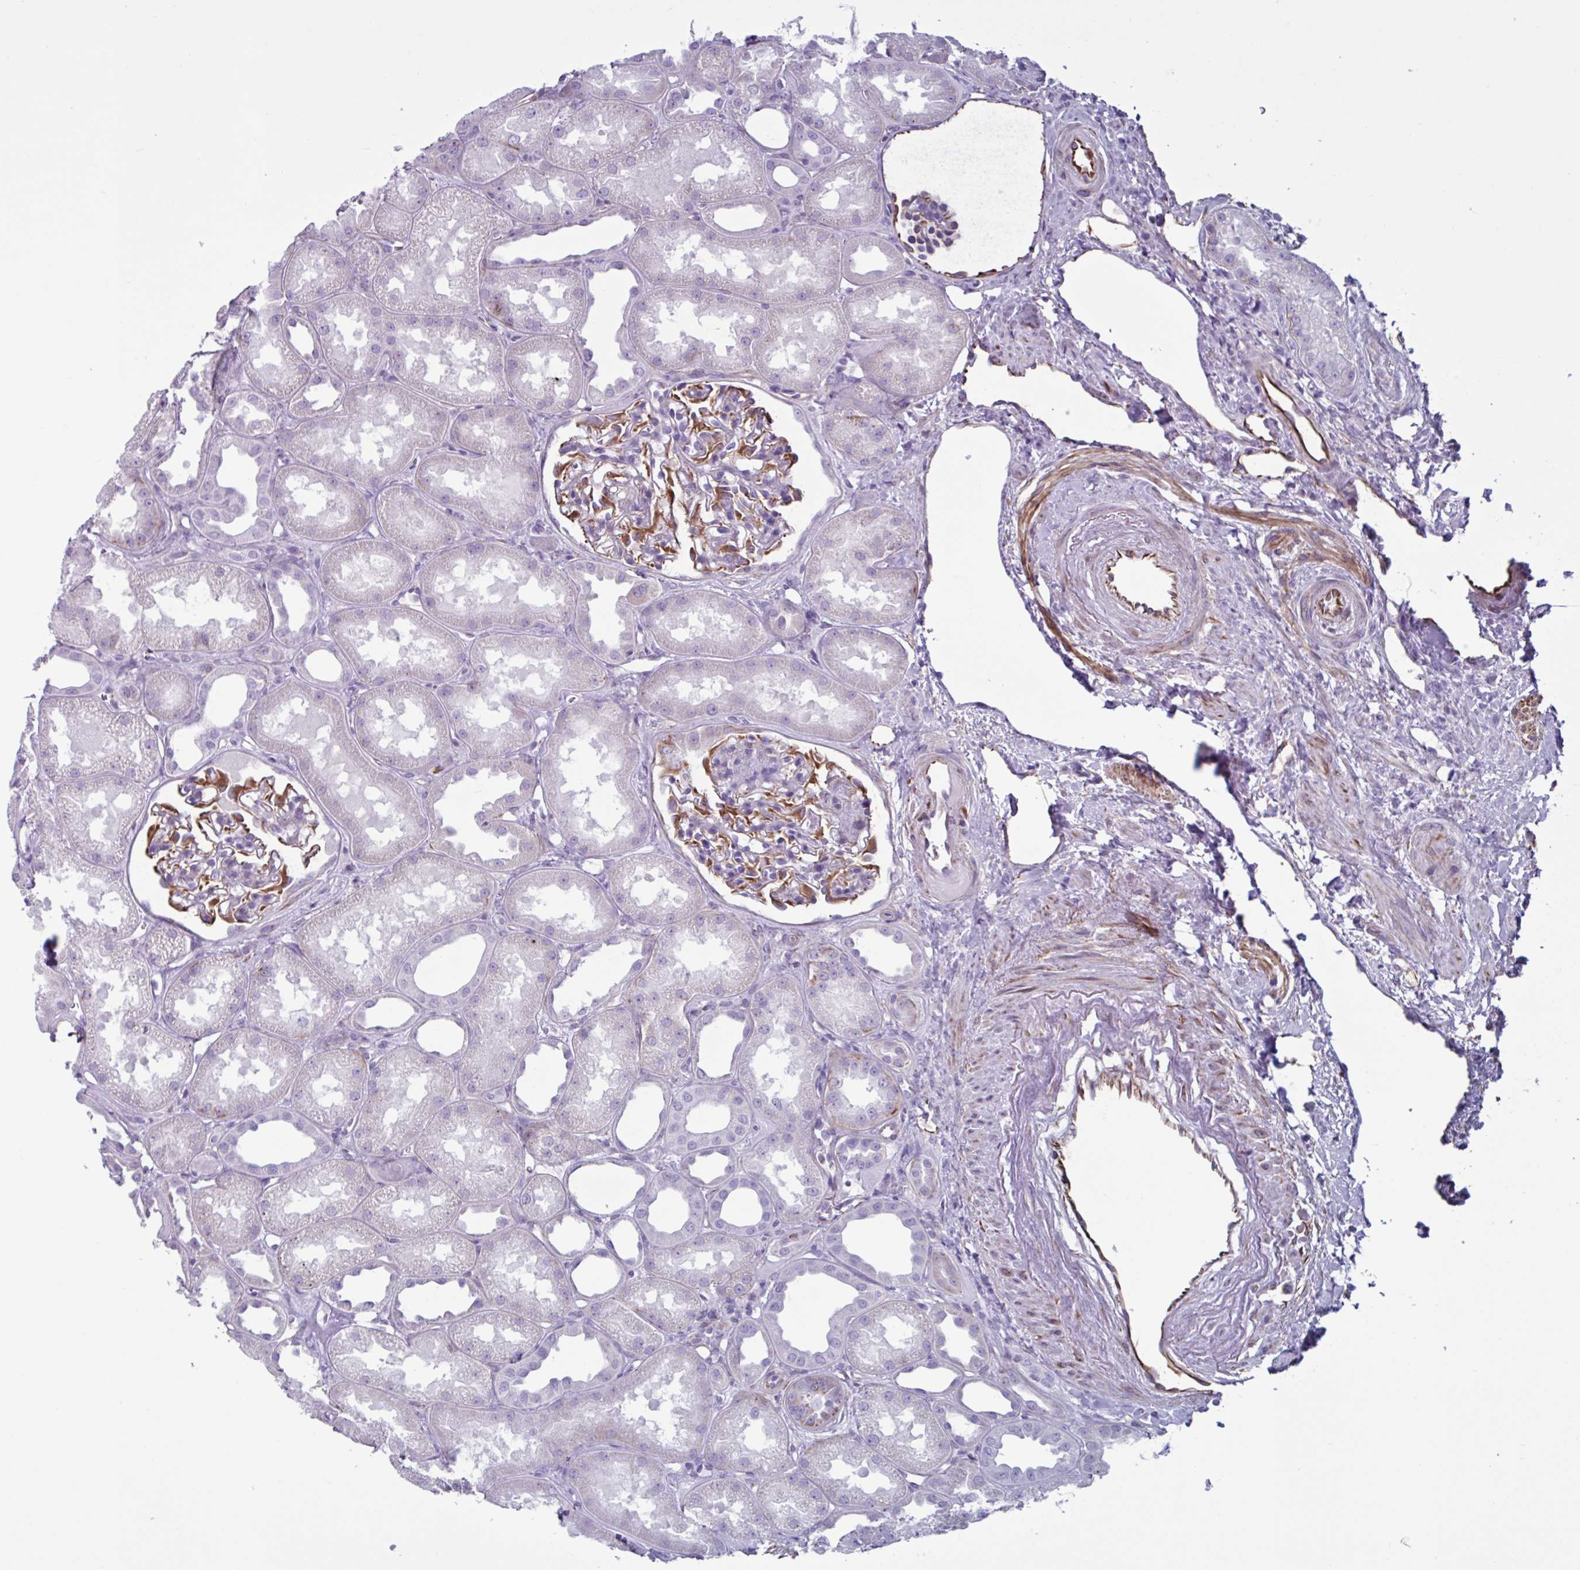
{"staining": {"intensity": "moderate", "quantity": "25%-75%", "location": "cytoplasmic/membranous"}, "tissue": "kidney", "cell_type": "Cells in glomeruli", "image_type": "normal", "snomed": [{"axis": "morphology", "description": "Normal tissue, NOS"}, {"axis": "topography", "description": "Kidney"}], "caption": "Brown immunohistochemical staining in unremarkable kidney shows moderate cytoplasmic/membranous positivity in approximately 25%-75% of cells in glomeruli. (brown staining indicates protein expression, while blue staining denotes nuclei).", "gene": "TMEM86B", "patient": {"sex": "male", "age": 61}}